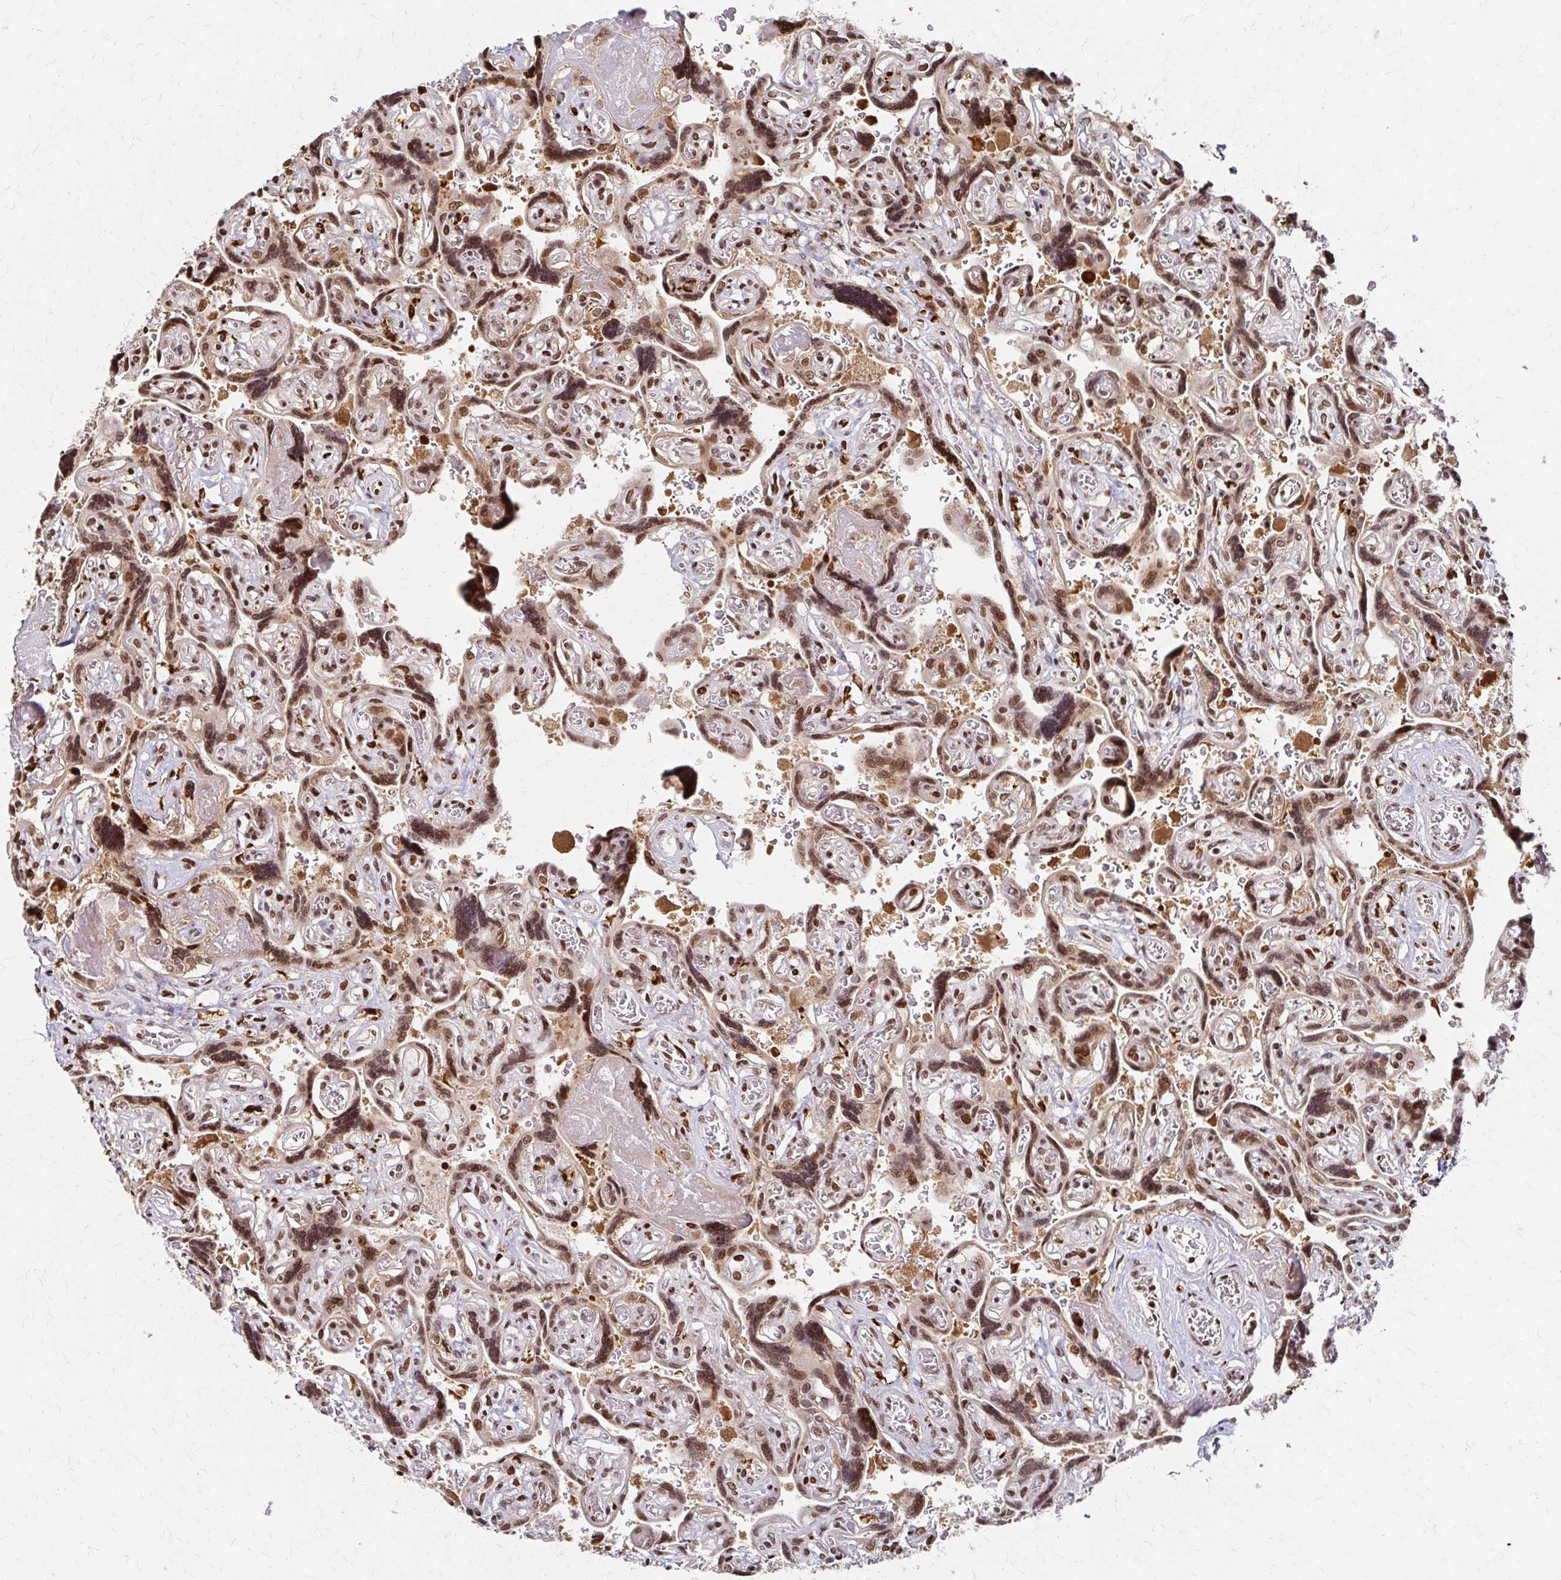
{"staining": {"intensity": "strong", "quantity": ">75%", "location": "nuclear"}, "tissue": "placenta", "cell_type": "Decidual cells", "image_type": "normal", "snomed": [{"axis": "morphology", "description": "Normal tissue, NOS"}, {"axis": "topography", "description": "Placenta"}], "caption": "High-magnification brightfield microscopy of normal placenta stained with DAB (brown) and counterstained with hematoxylin (blue). decidual cells exhibit strong nuclear staining is seen in approximately>75% of cells. (DAB IHC, brown staining for protein, blue staining for nuclei).", "gene": "PSMD7", "patient": {"sex": "female", "age": 32}}